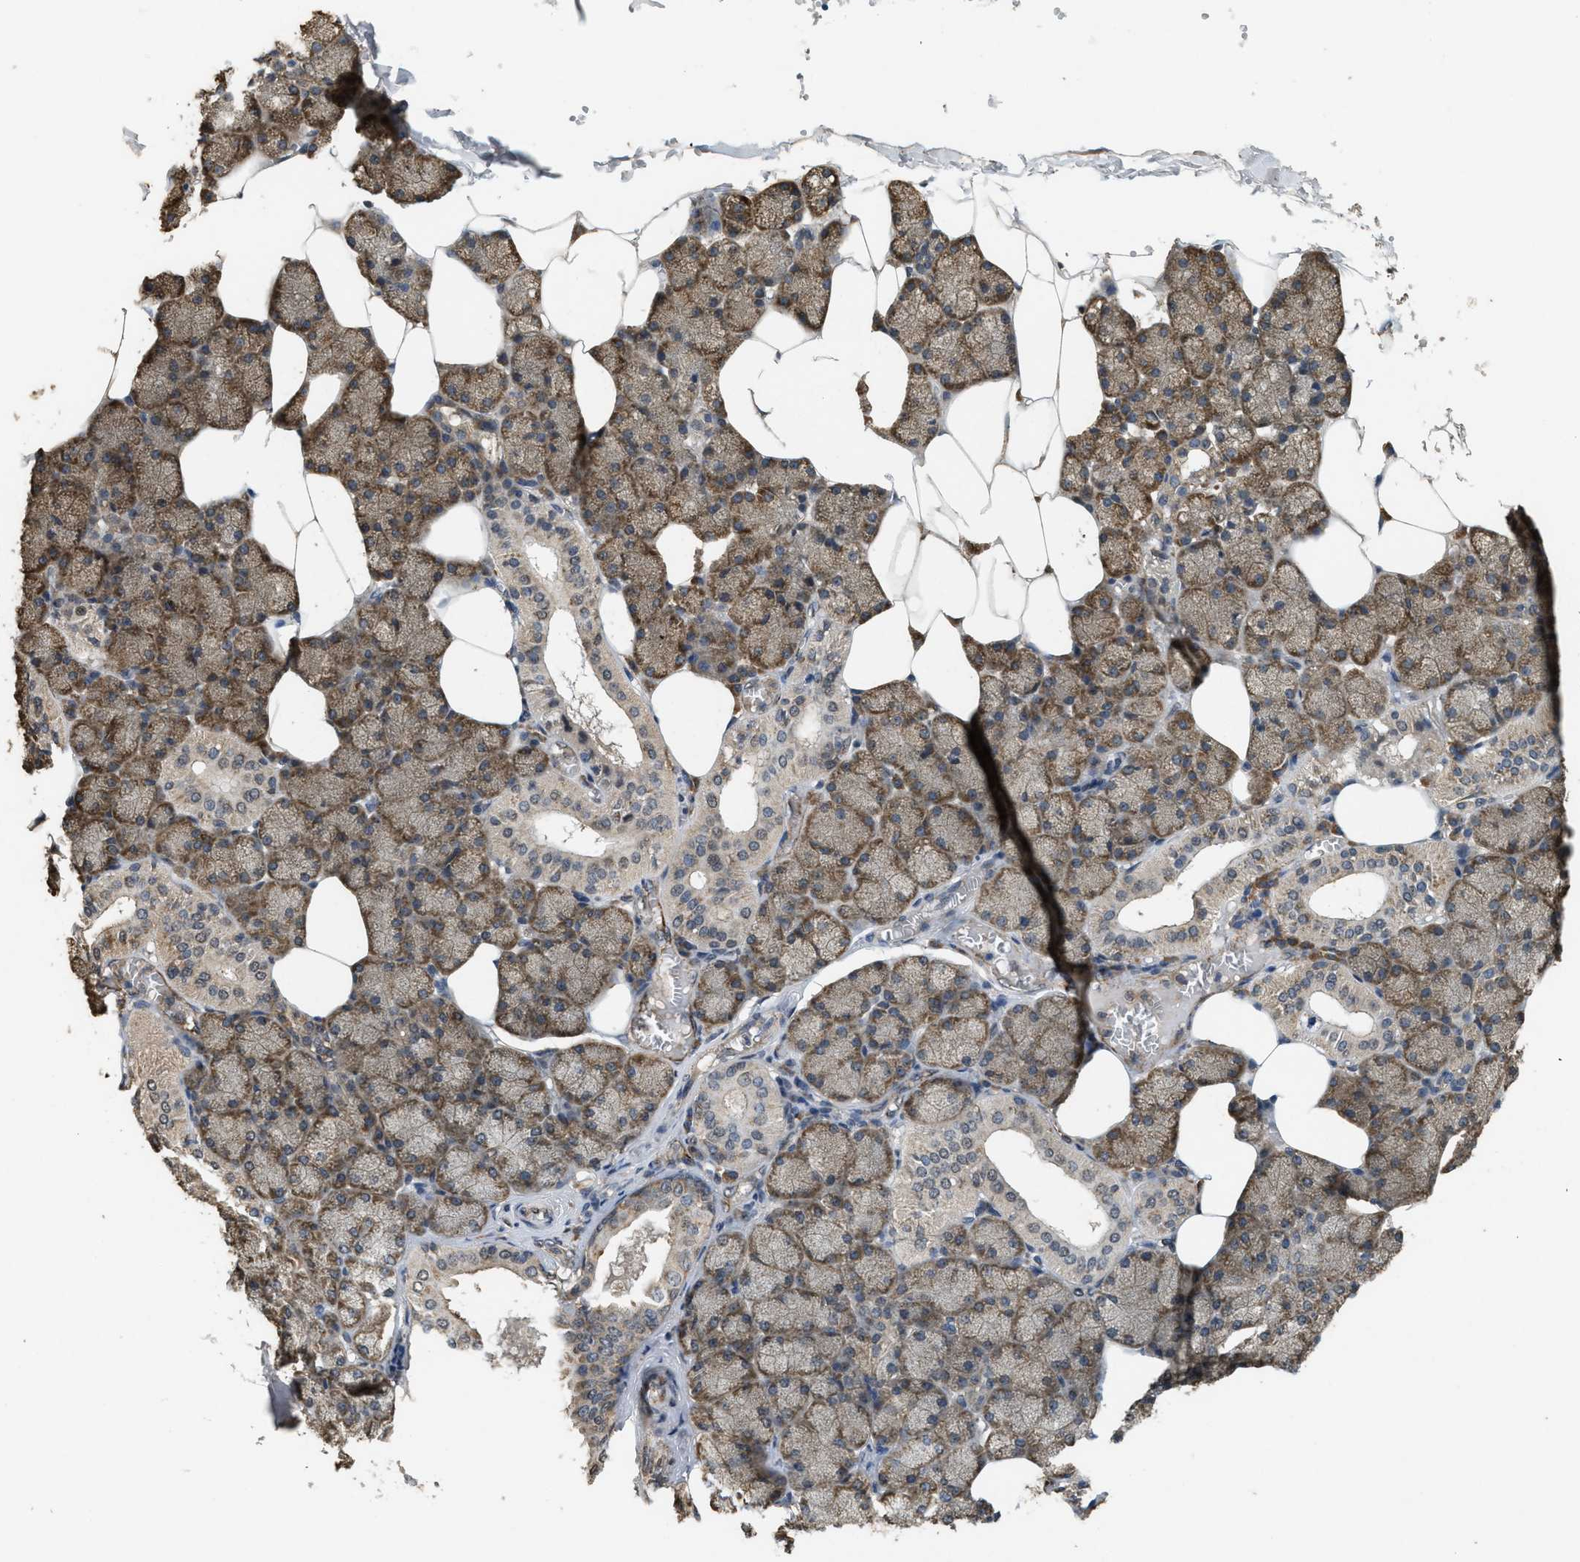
{"staining": {"intensity": "strong", "quantity": ">75%", "location": "cytoplasmic/membranous"}, "tissue": "salivary gland", "cell_type": "Glandular cells", "image_type": "normal", "snomed": [{"axis": "morphology", "description": "Normal tissue, NOS"}, {"axis": "topography", "description": "Salivary gland"}], "caption": "Immunohistochemical staining of benign human salivary gland demonstrates >75% levels of strong cytoplasmic/membranous protein staining in about >75% of glandular cells.", "gene": "ARHGEF5", "patient": {"sex": "male", "age": 62}}